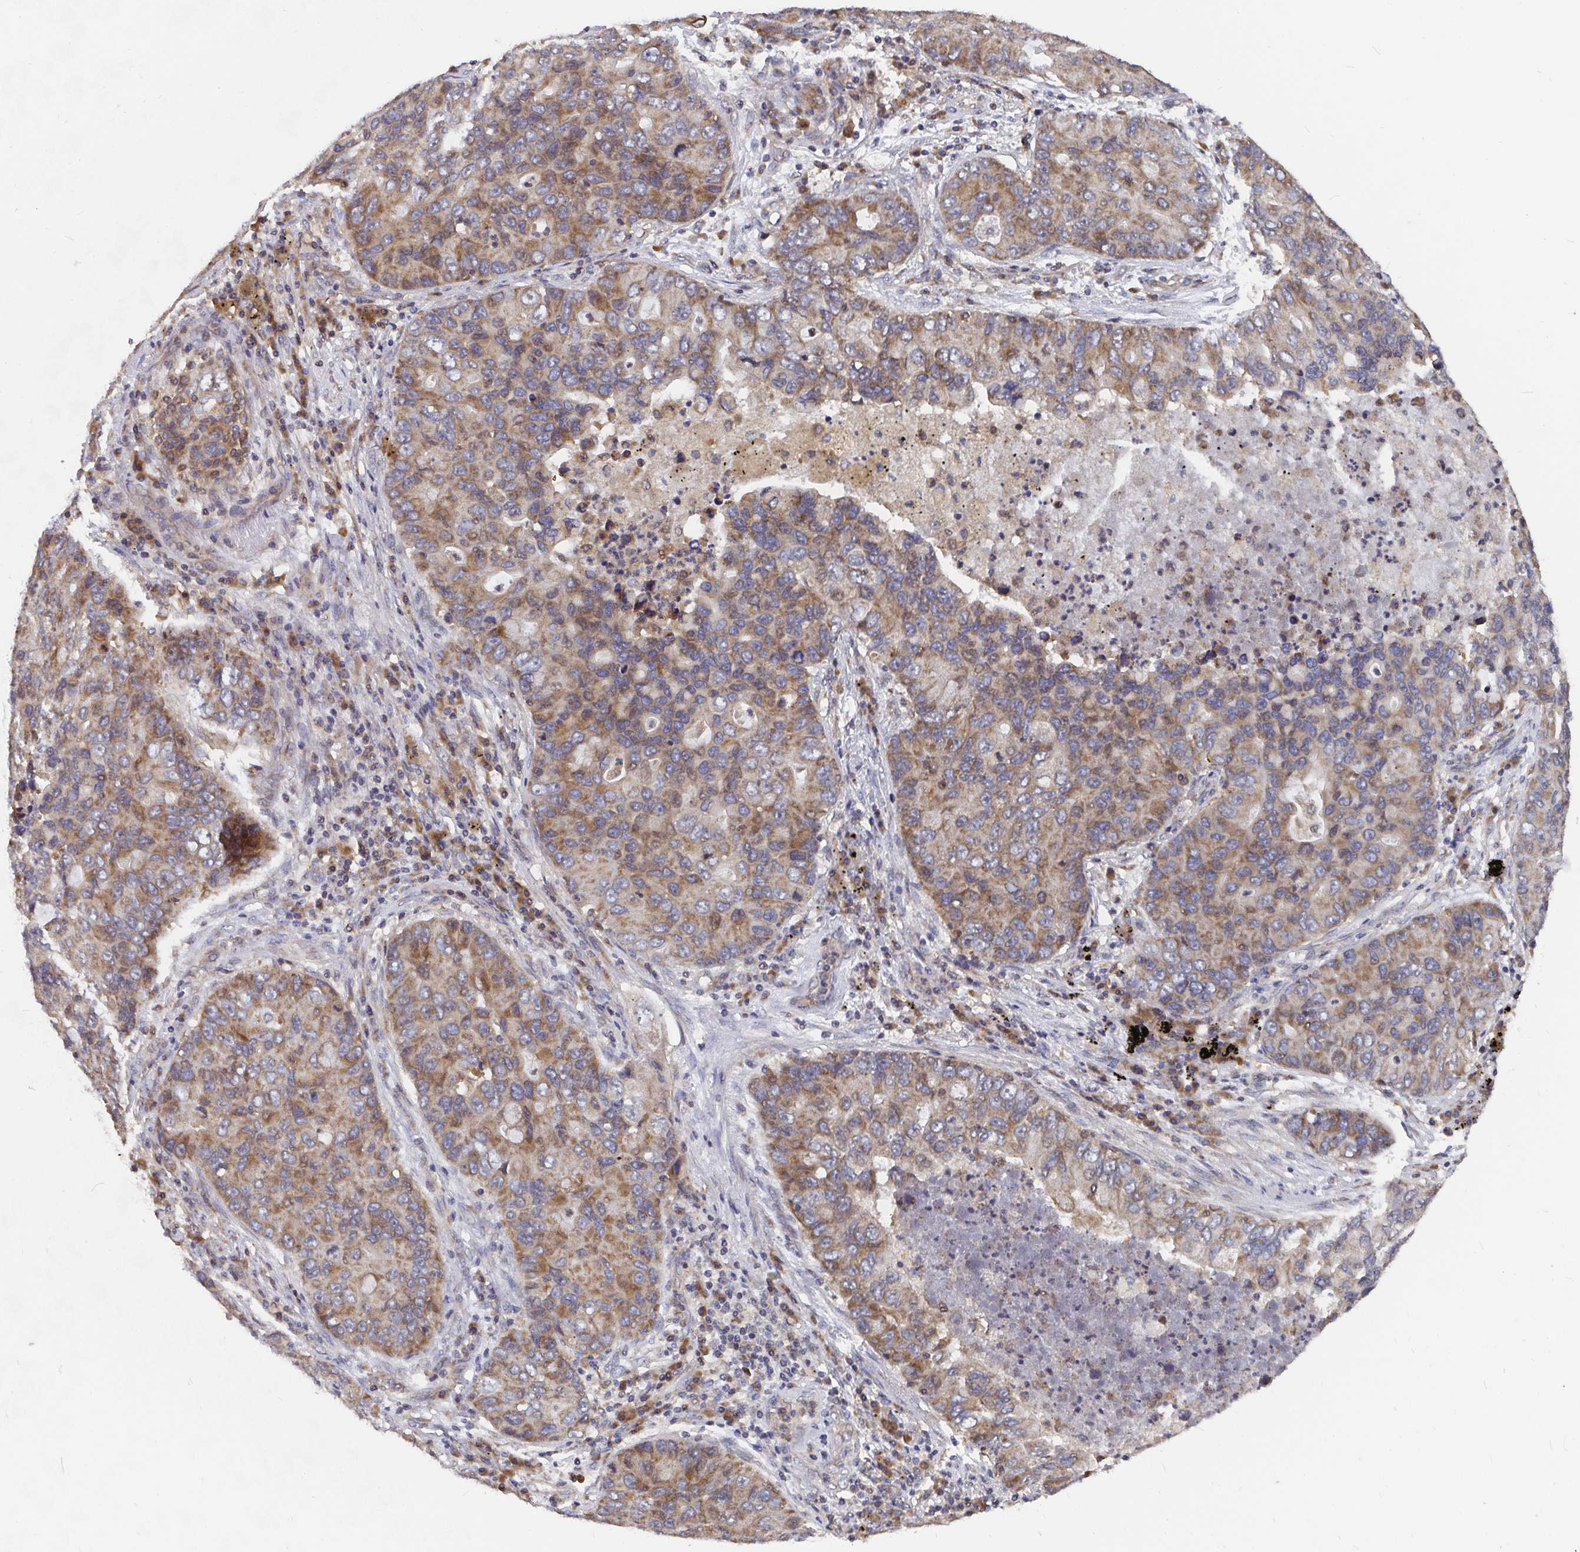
{"staining": {"intensity": "moderate", "quantity": ">75%", "location": "cytoplasmic/membranous"}, "tissue": "lung cancer", "cell_type": "Tumor cells", "image_type": "cancer", "snomed": [{"axis": "morphology", "description": "Adenocarcinoma, NOS"}, {"axis": "morphology", "description": "Adenocarcinoma, metastatic, NOS"}, {"axis": "topography", "description": "Lymph node"}, {"axis": "topography", "description": "Lung"}], "caption": "The photomicrograph shows staining of lung cancer, revealing moderate cytoplasmic/membranous protein expression (brown color) within tumor cells. (Stains: DAB (3,3'-diaminobenzidine) in brown, nuclei in blue, Microscopy: brightfield microscopy at high magnification).", "gene": "PDF", "patient": {"sex": "female", "age": 54}}